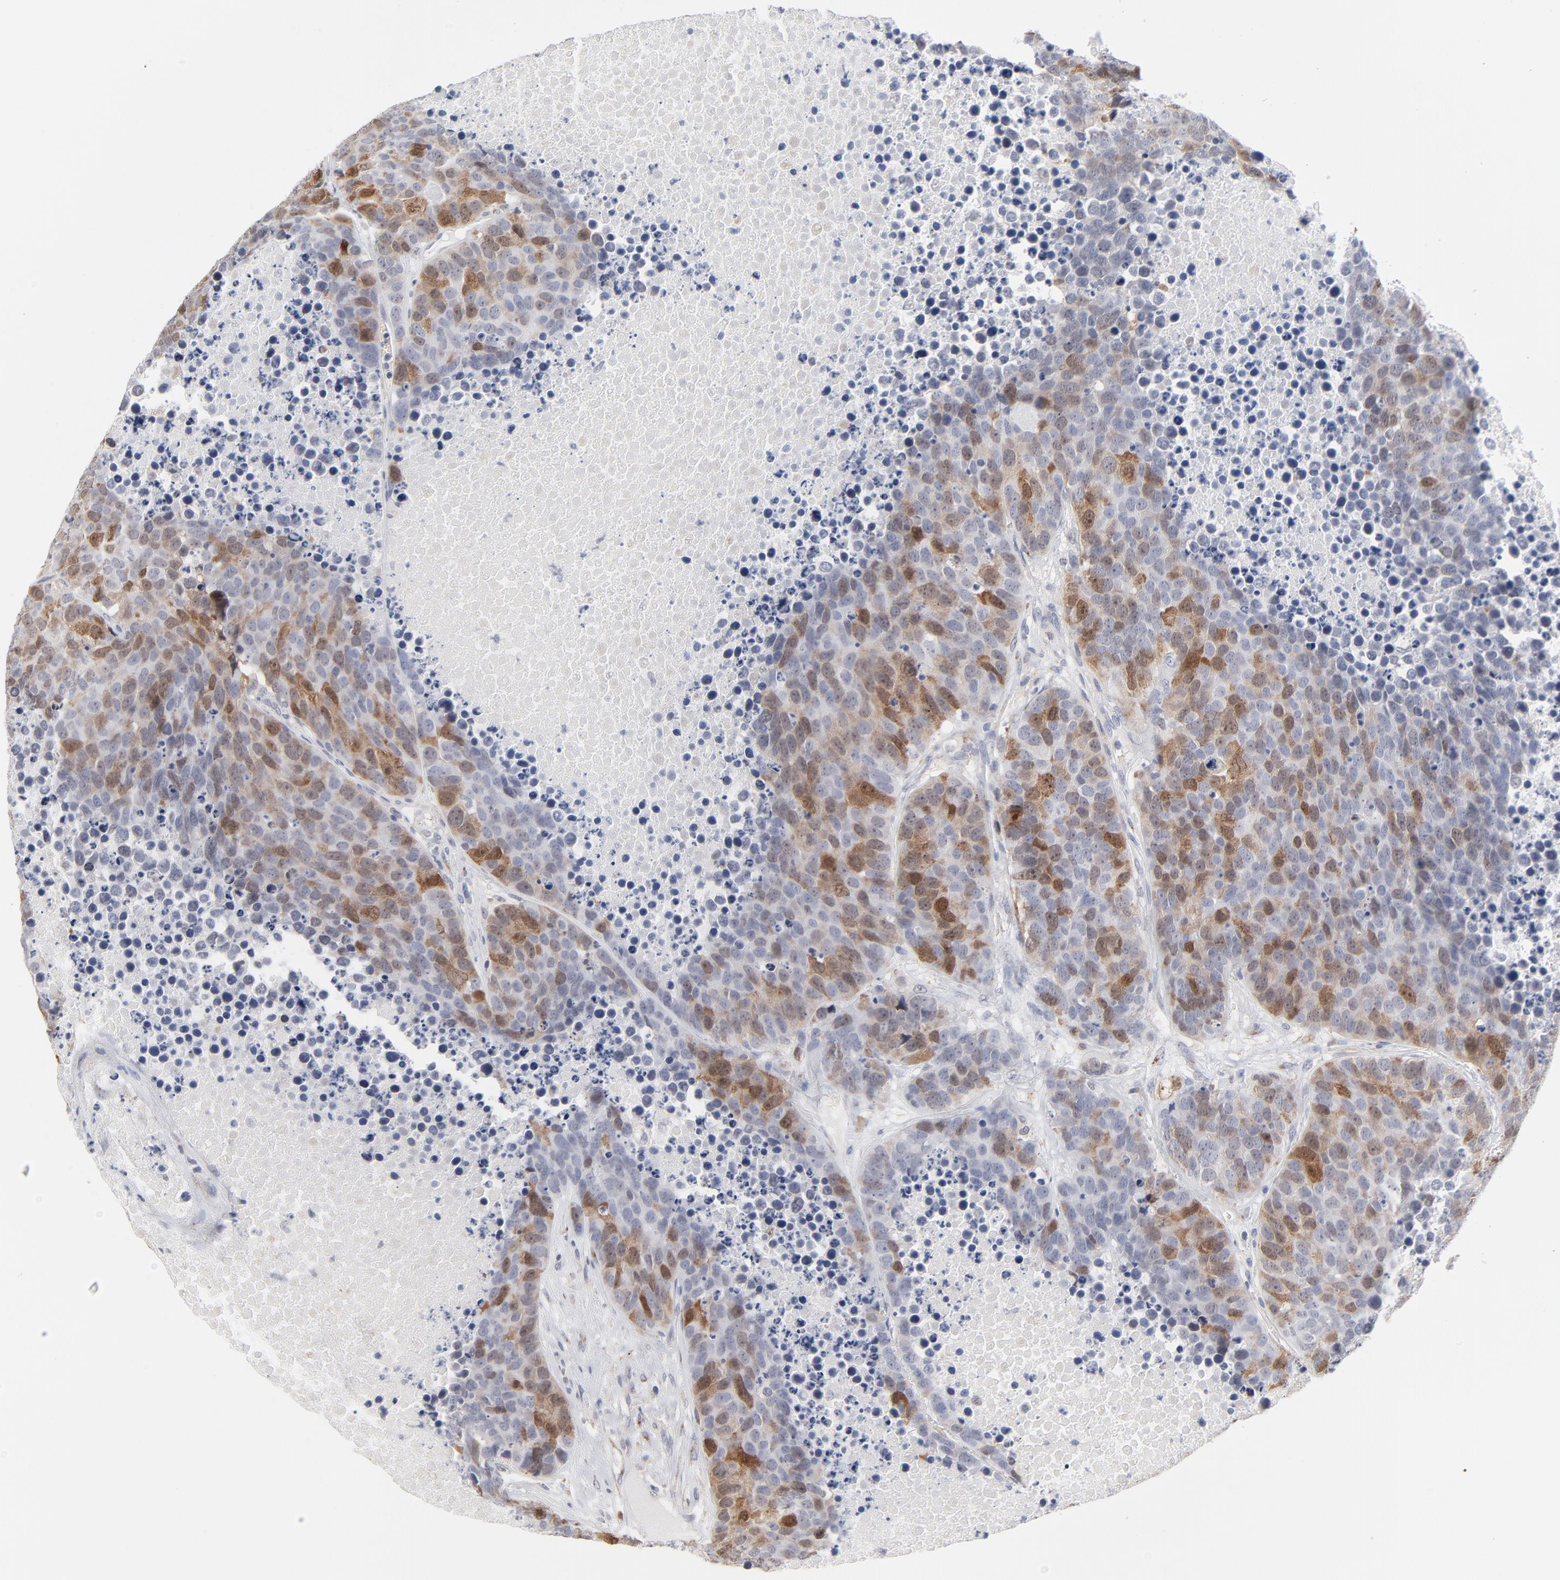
{"staining": {"intensity": "moderate", "quantity": "25%-75%", "location": "cytoplasmic/membranous"}, "tissue": "carcinoid", "cell_type": "Tumor cells", "image_type": "cancer", "snomed": [{"axis": "morphology", "description": "Carcinoid, malignant, NOS"}, {"axis": "topography", "description": "Lung"}], "caption": "Protein staining by IHC exhibits moderate cytoplasmic/membranous expression in about 25%-75% of tumor cells in carcinoid.", "gene": "AURKA", "patient": {"sex": "male", "age": 60}}